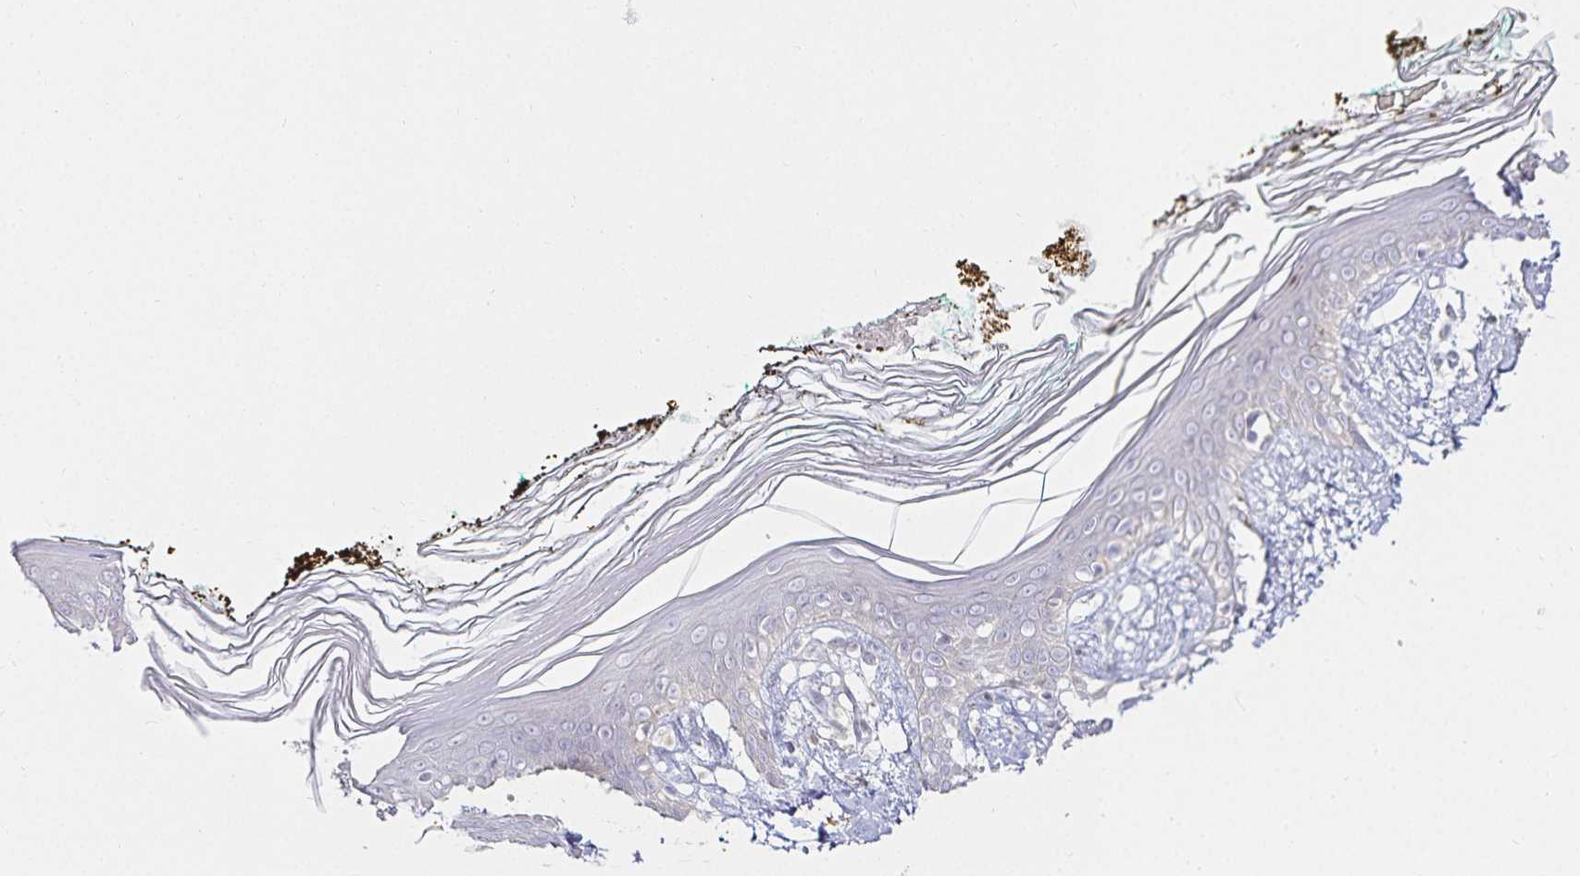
{"staining": {"intensity": "negative", "quantity": "none", "location": "none"}, "tissue": "skin", "cell_type": "Fibroblasts", "image_type": "normal", "snomed": [{"axis": "morphology", "description": "Normal tissue, NOS"}, {"axis": "topography", "description": "Skin"}], "caption": "The histopathology image shows no significant positivity in fibroblasts of skin. (DAB immunohistochemistry (IHC) with hematoxylin counter stain).", "gene": "GP2", "patient": {"sex": "female", "age": 34}}